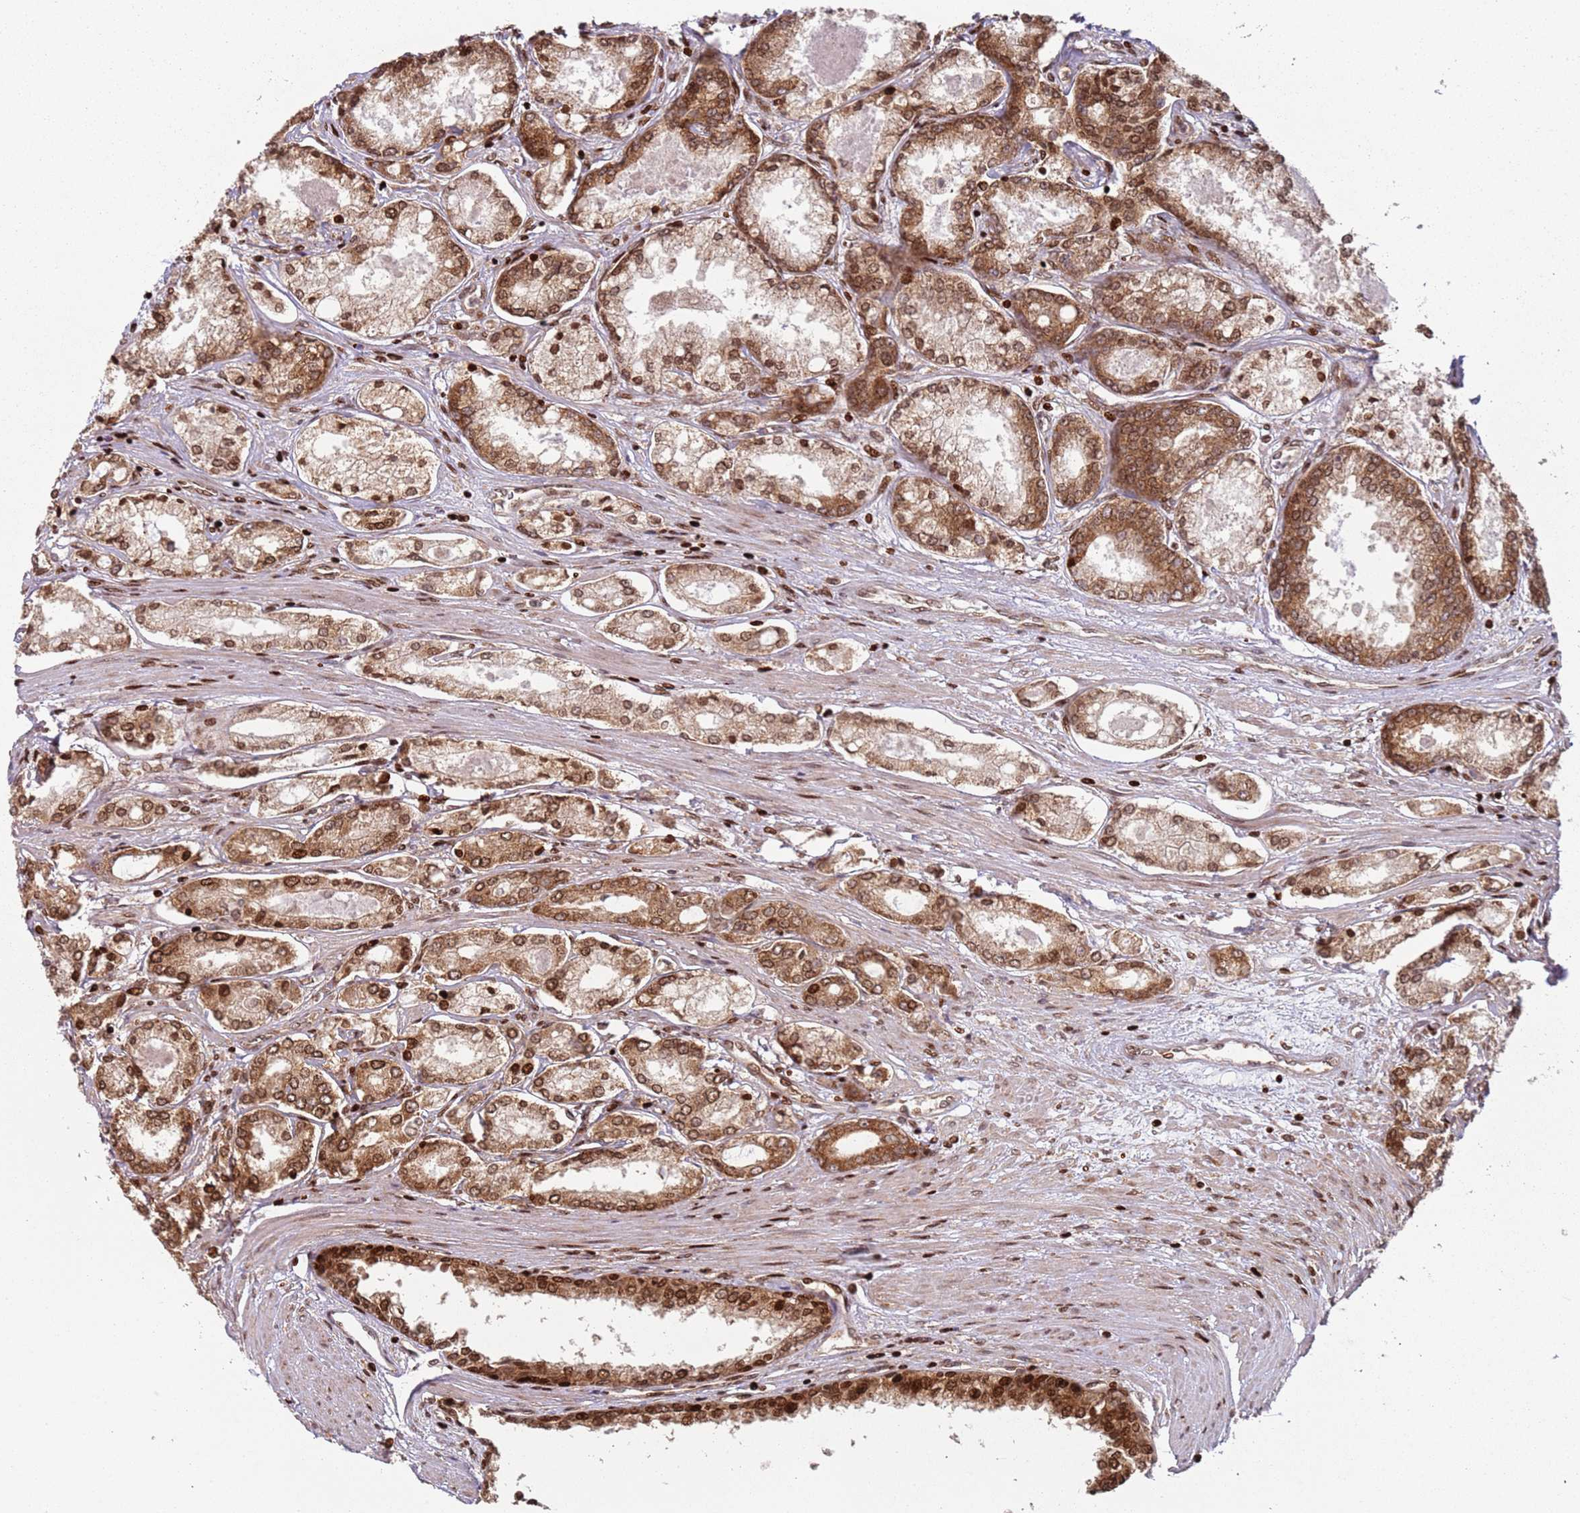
{"staining": {"intensity": "strong", "quantity": ">75%", "location": "cytoplasmic/membranous,nuclear"}, "tissue": "prostate cancer", "cell_type": "Tumor cells", "image_type": "cancer", "snomed": [{"axis": "morphology", "description": "Adenocarcinoma, Low grade"}, {"axis": "topography", "description": "Prostate"}], "caption": "A photomicrograph showing strong cytoplasmic/membranous and nuclear staining in approximately >75% of tumor cells in low-grade adenocarcinoma (prostate), as visualized by brown immunohistochemical staining.", "gene": "HNRNPLL", "patient": {"sex": "male", "age": 68}}